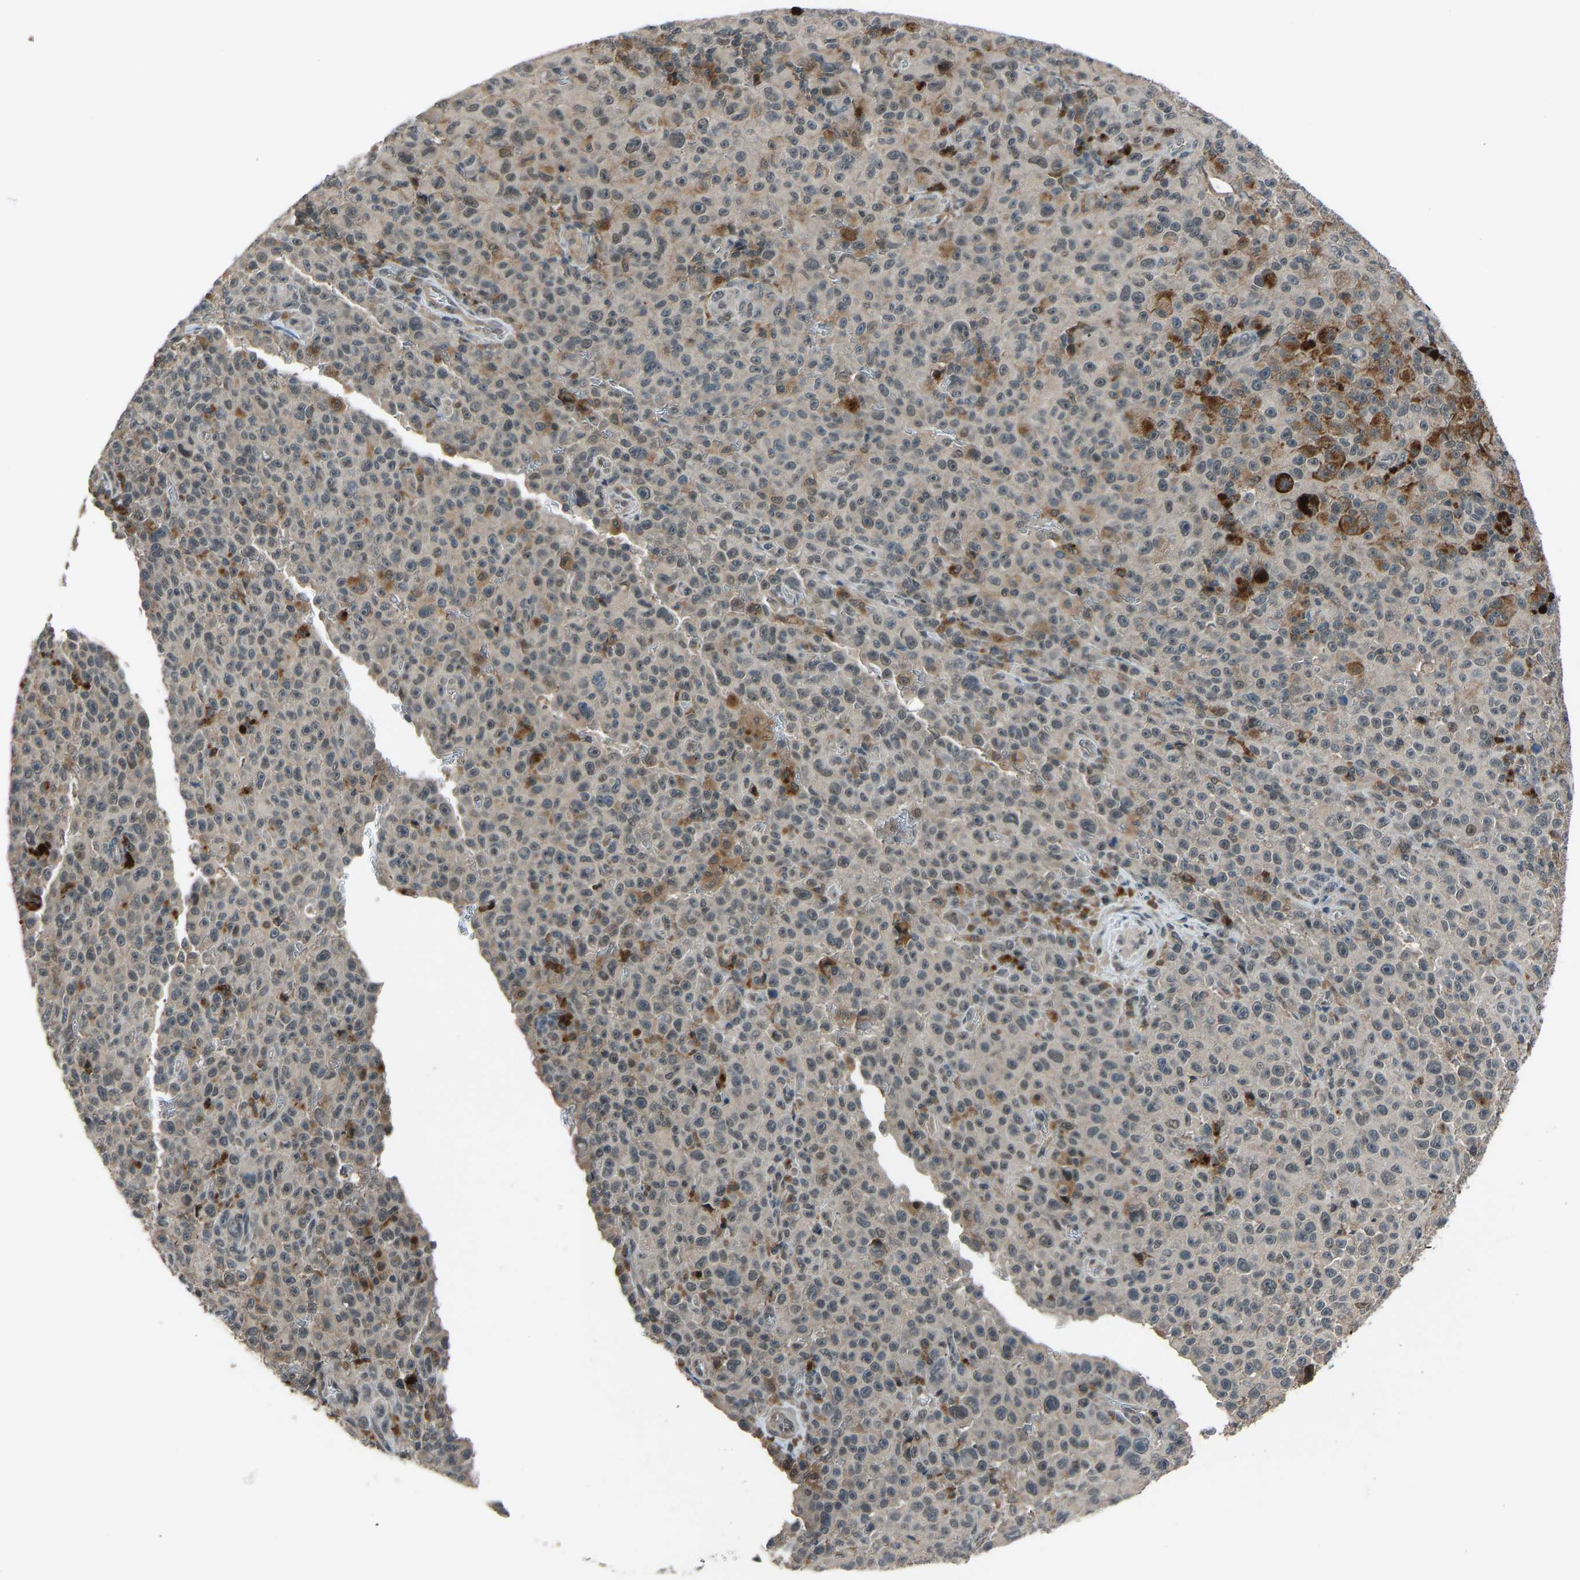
{"staining": {"intensity": "moderate", "quantity": "<25%", "location": "cytoplasmic/membranous"}, "tissue": "melanoma", "cell_type": "Tumor cells", "image_type": "cancer", "snomed": [{"axis": "morphology", "description": "Malignant melanoma, NOS"}, {"axis": "topography", "description": "Skin"}], "caption": "Immunohistochemistry histopathology image of melanoma stained for a protein (brown), which shows low levels of moderate cytoplasmic/membranous positivity in about <25% of tumor cells.", "gene": "SLC43A1", "patient": {"sex": "female", "age": 82}}